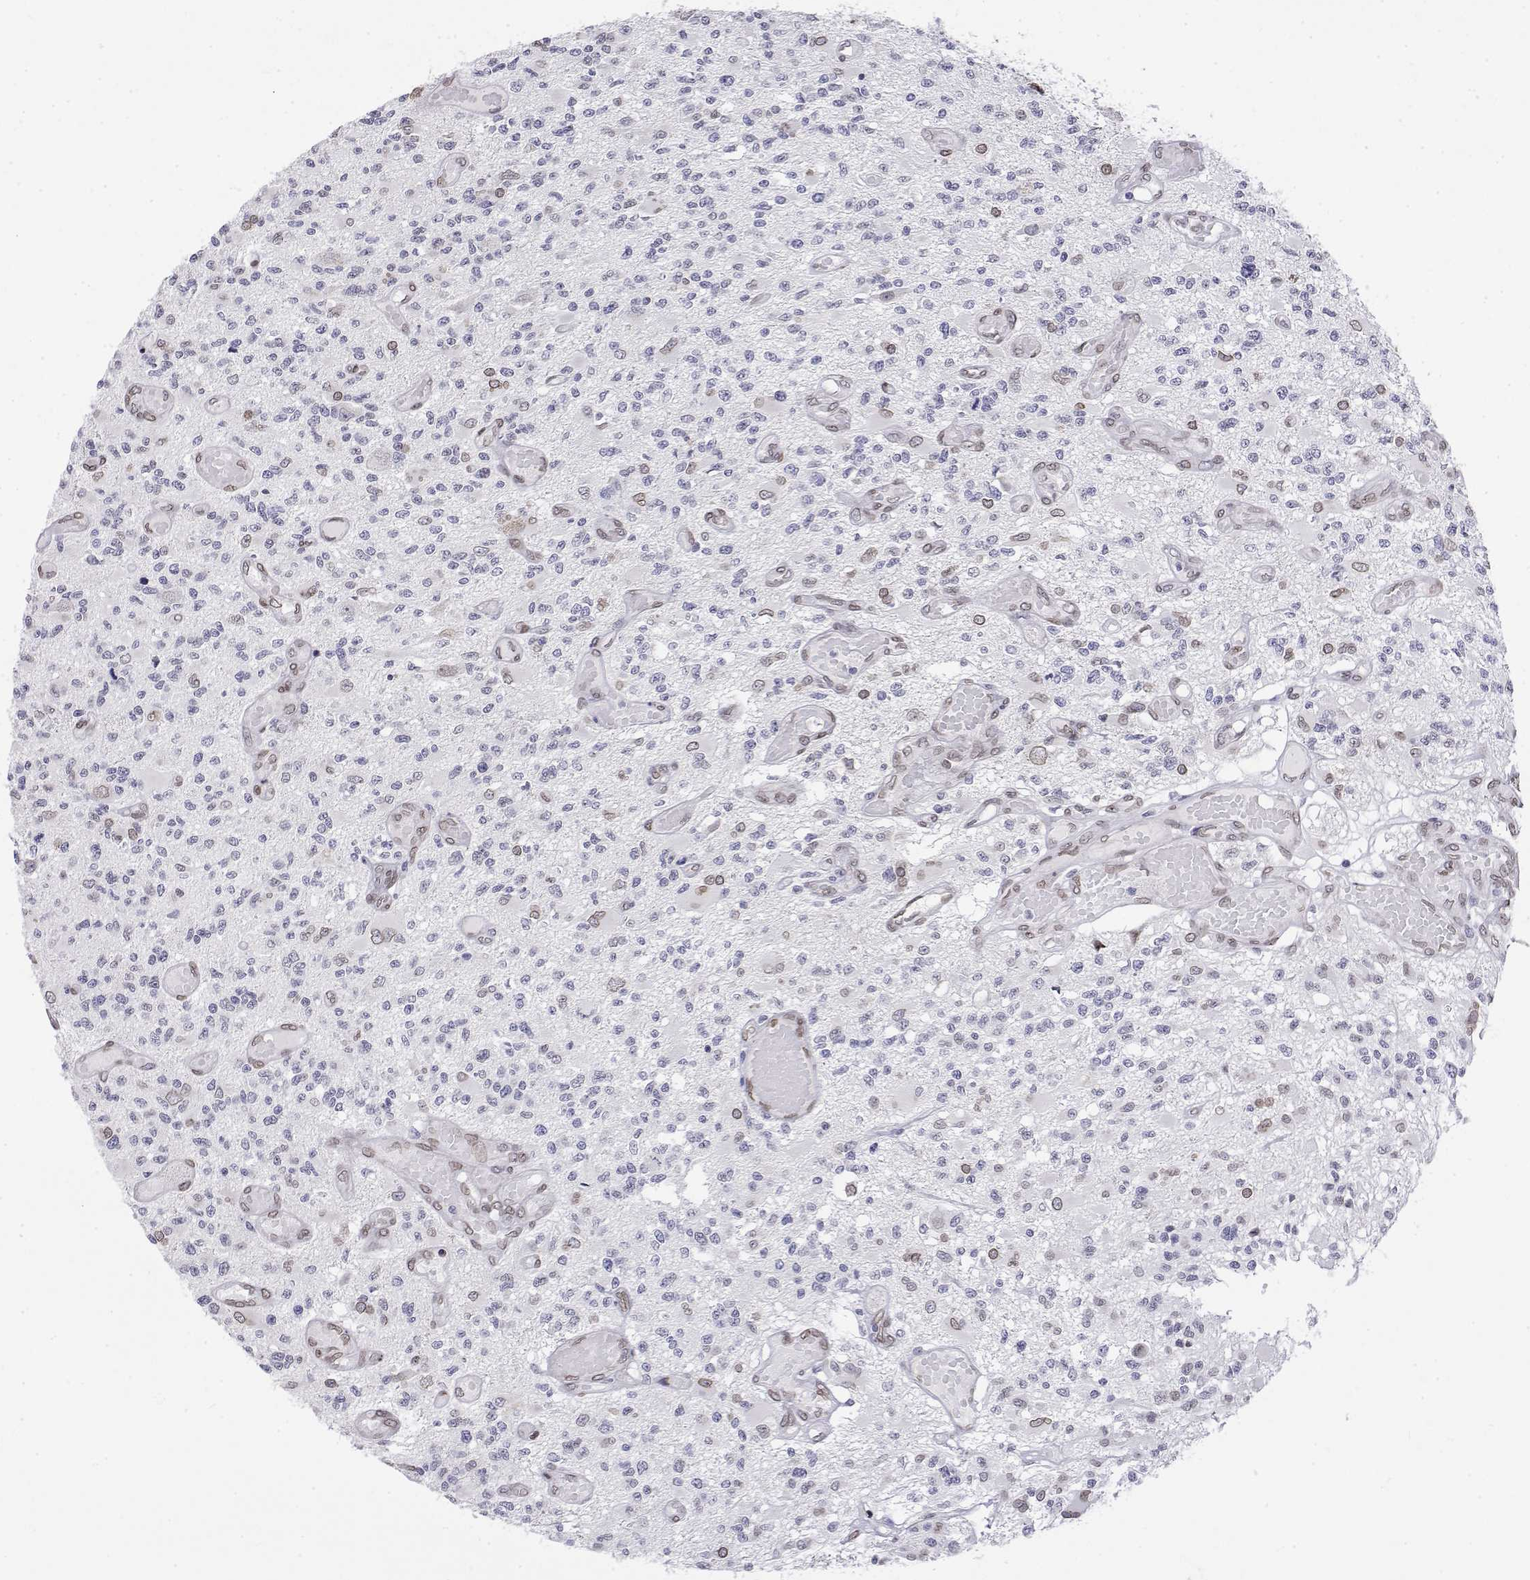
{"staining": {"intensity": "weak", "quantity": "25%-75%", "location": "cytoplasmic/membranous,nuclear"}, "tissue": "glioma", "cell_type": "Tumor cells", "image_type": "cancer", "snomed": [{"axis": "morphology", "description": "Glioma, malignant, High grade"}, {"axis": "topography", "description": "Brain"}], "caption": "Human malignant high-grade glioma stained with a brown dye exhibits weak cytoplasmic/membranous and nuclear positive expression in approximately 25%-75% of tumor cells.", "gene": "ZNF532", "patient": {"sex": "female", "age": 63}}